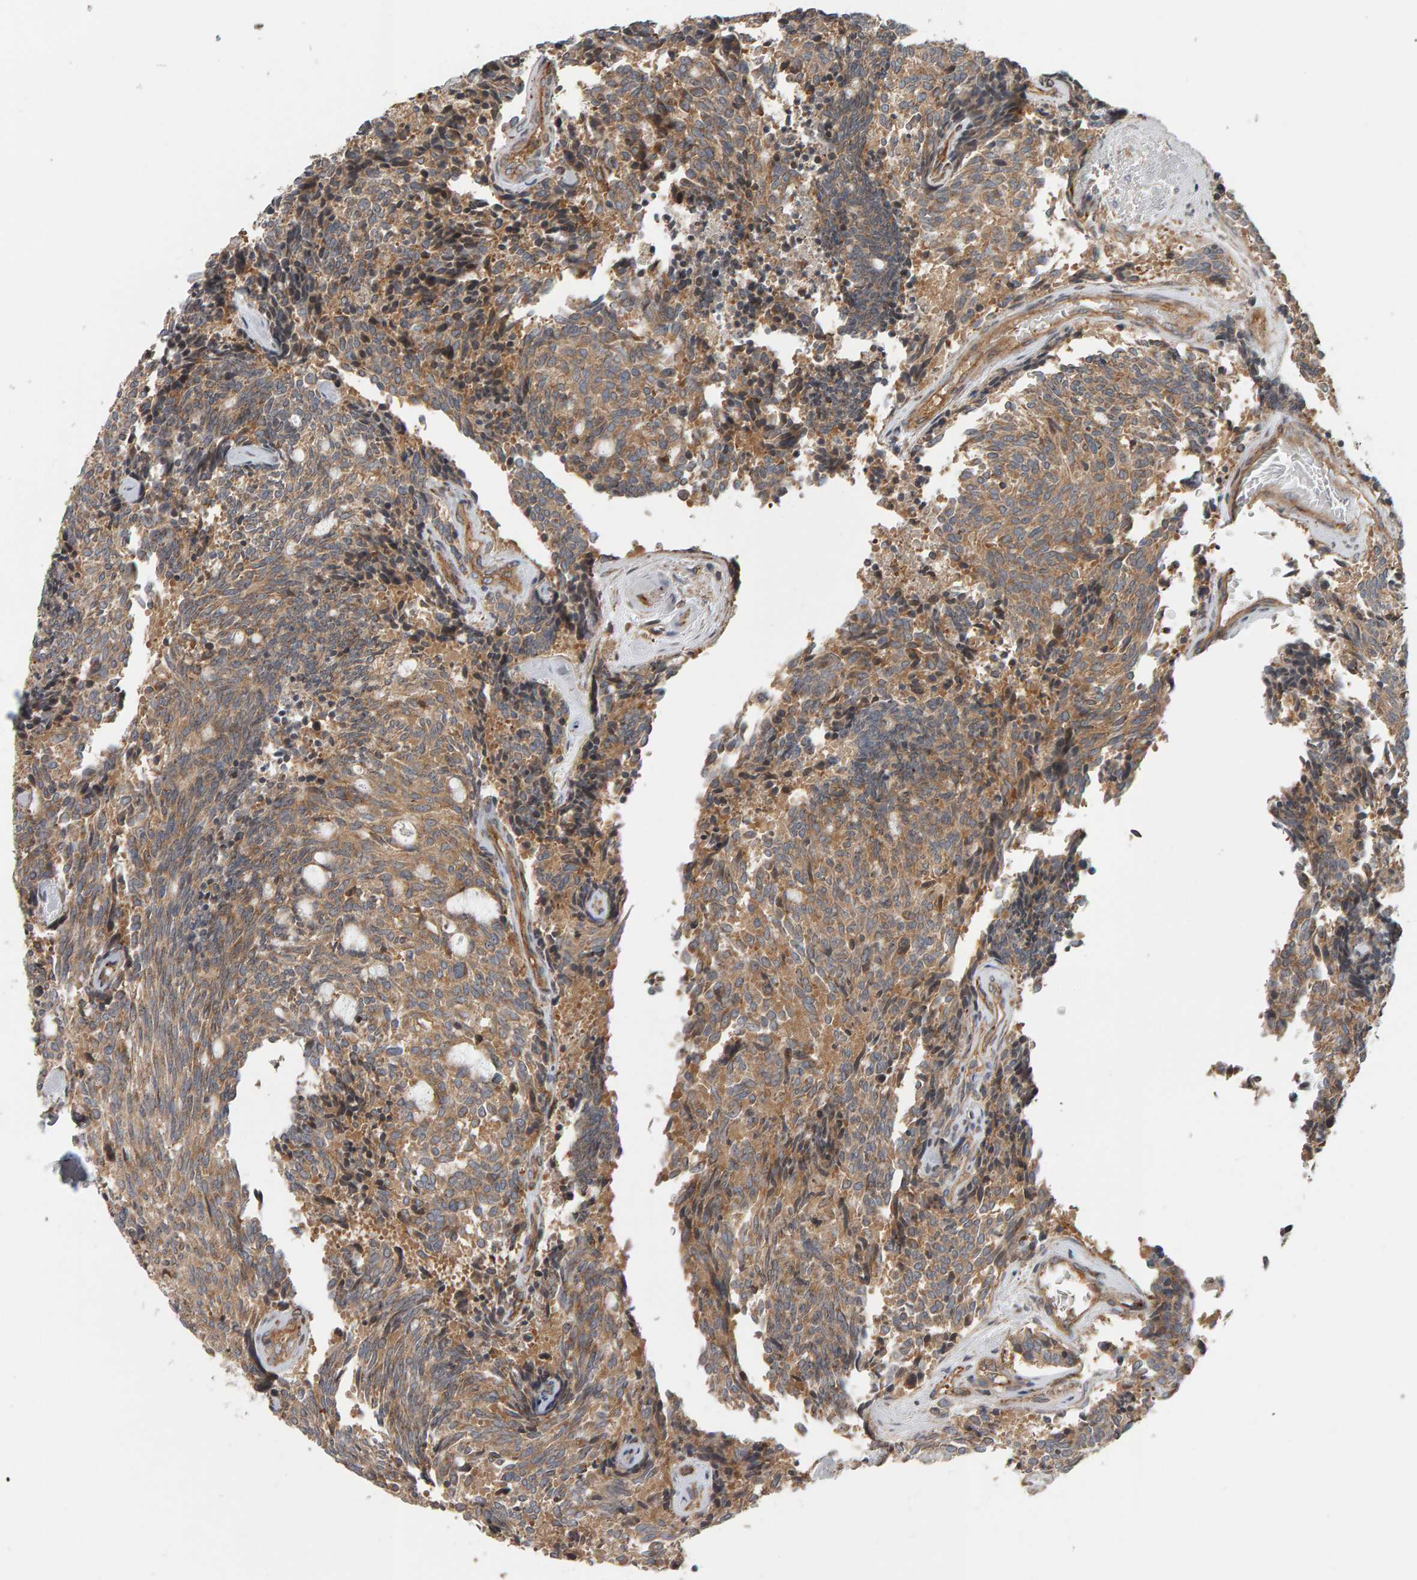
{"staining": {"intensity": "moderate", "quantity": ">75%", "location": "cytoplasmic/membranous"}, "tissue": "carcinoid", "cell_type": "Tumor cells", "image_type": "cancer", "snomed": [{"axis": "morphology", "description": "Carcinoid, malignant, NOS"}, {"axis": "topography", "description": "Pancreas"}], "caption": "This is an image of immunohistochemistry staining of carcinoid (malignant), which shows moderate staining in the cytoplasmic/membranous of tumor cells.", "gene": "C9orf72", "patient": {"sex": "female", "age": 54}}